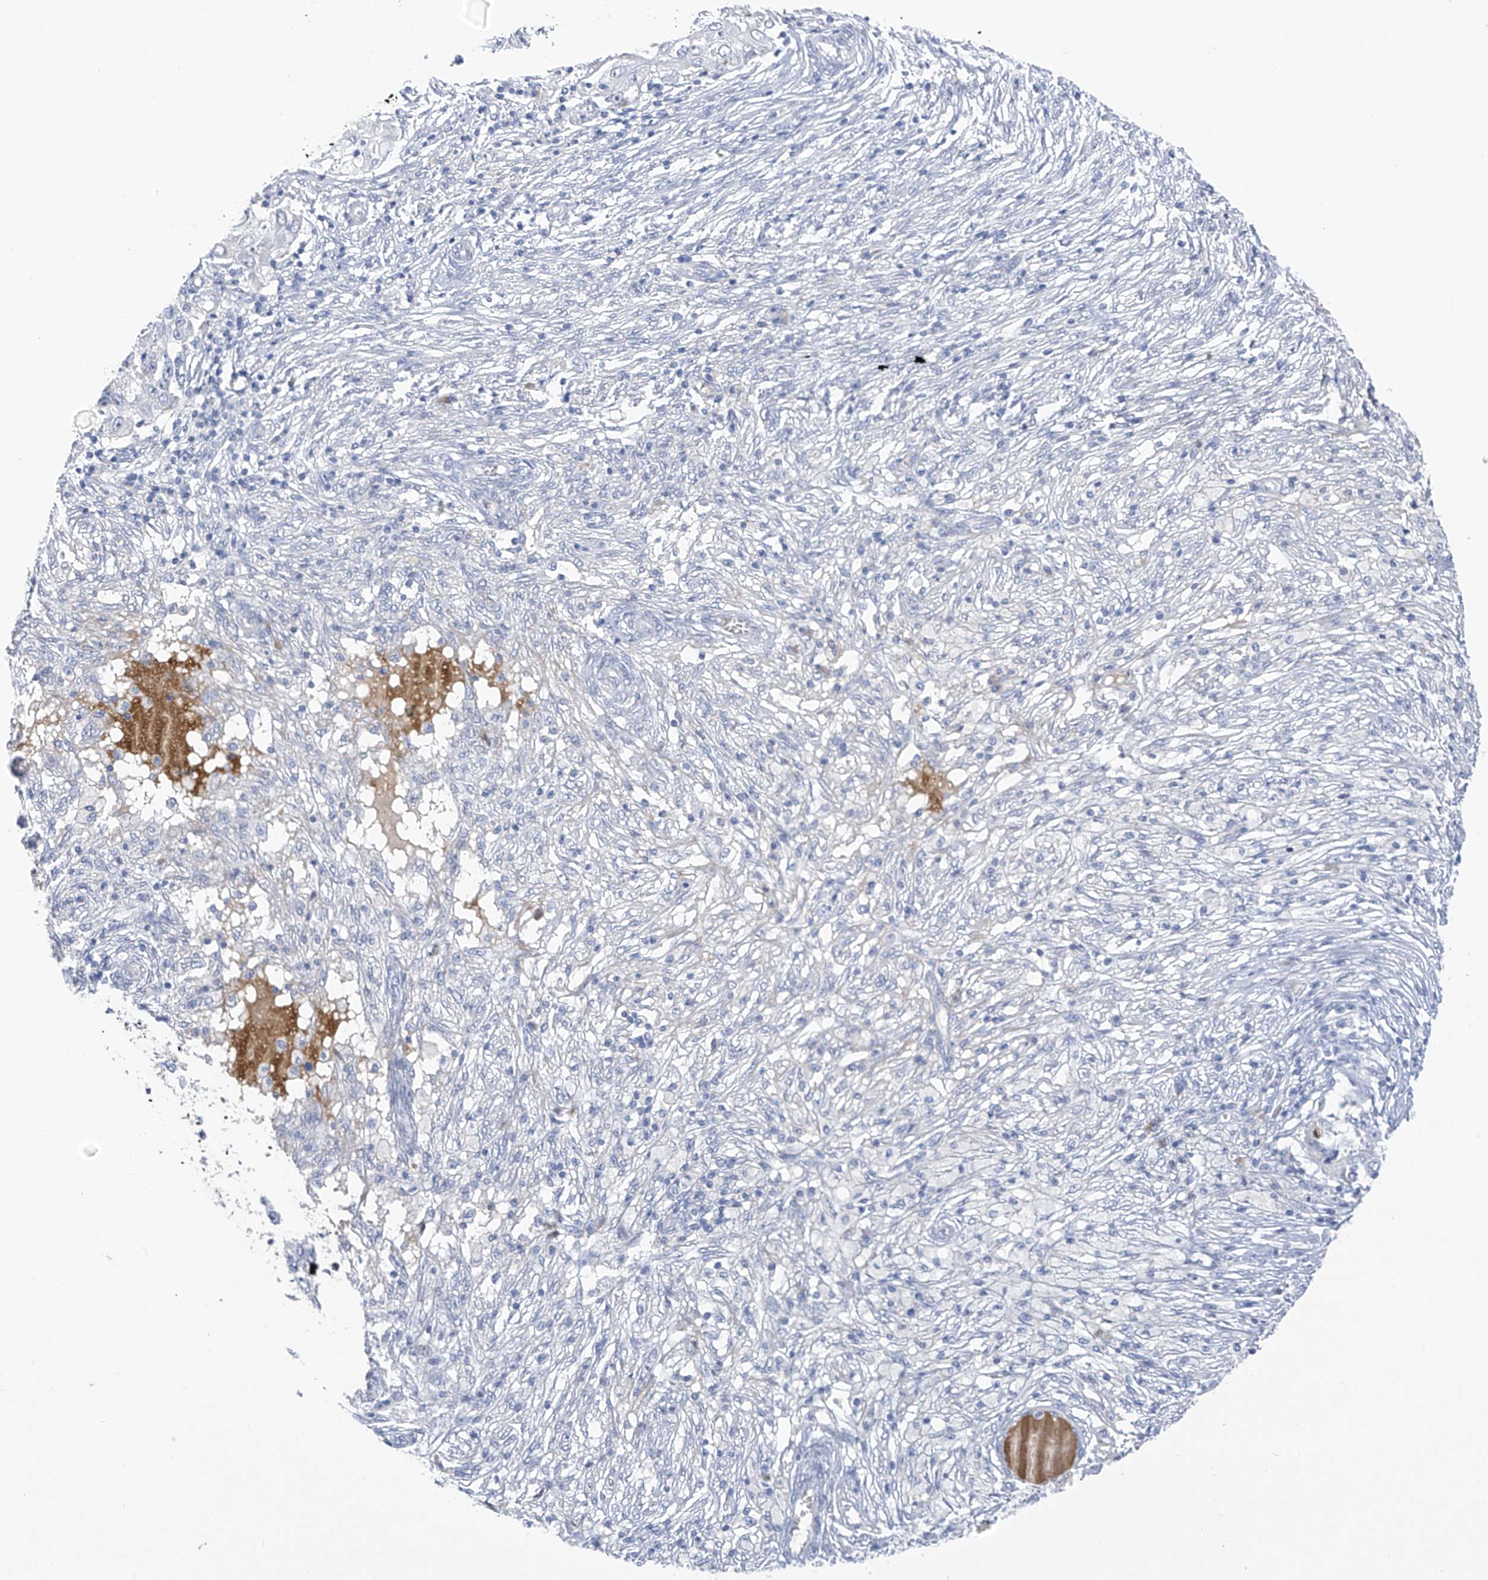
{"staining": {"intensity": "negative", "quantity": "none", "location": "none"}, "tissue": "ovarian cancer", "cell_type": "Tumor cells", "image_type": "cancer", "snomed": [{"axis": "morphology", "description": "Carcinoma, endometroid"}, {"axis": "topography", "description": "Ovary"}], "caption": "Tumor cells show no significant expression in endometroid carcinoma (ovarian).", "gene": "SLCO4A1", "patient": {"sex": "female", "age": 42}}